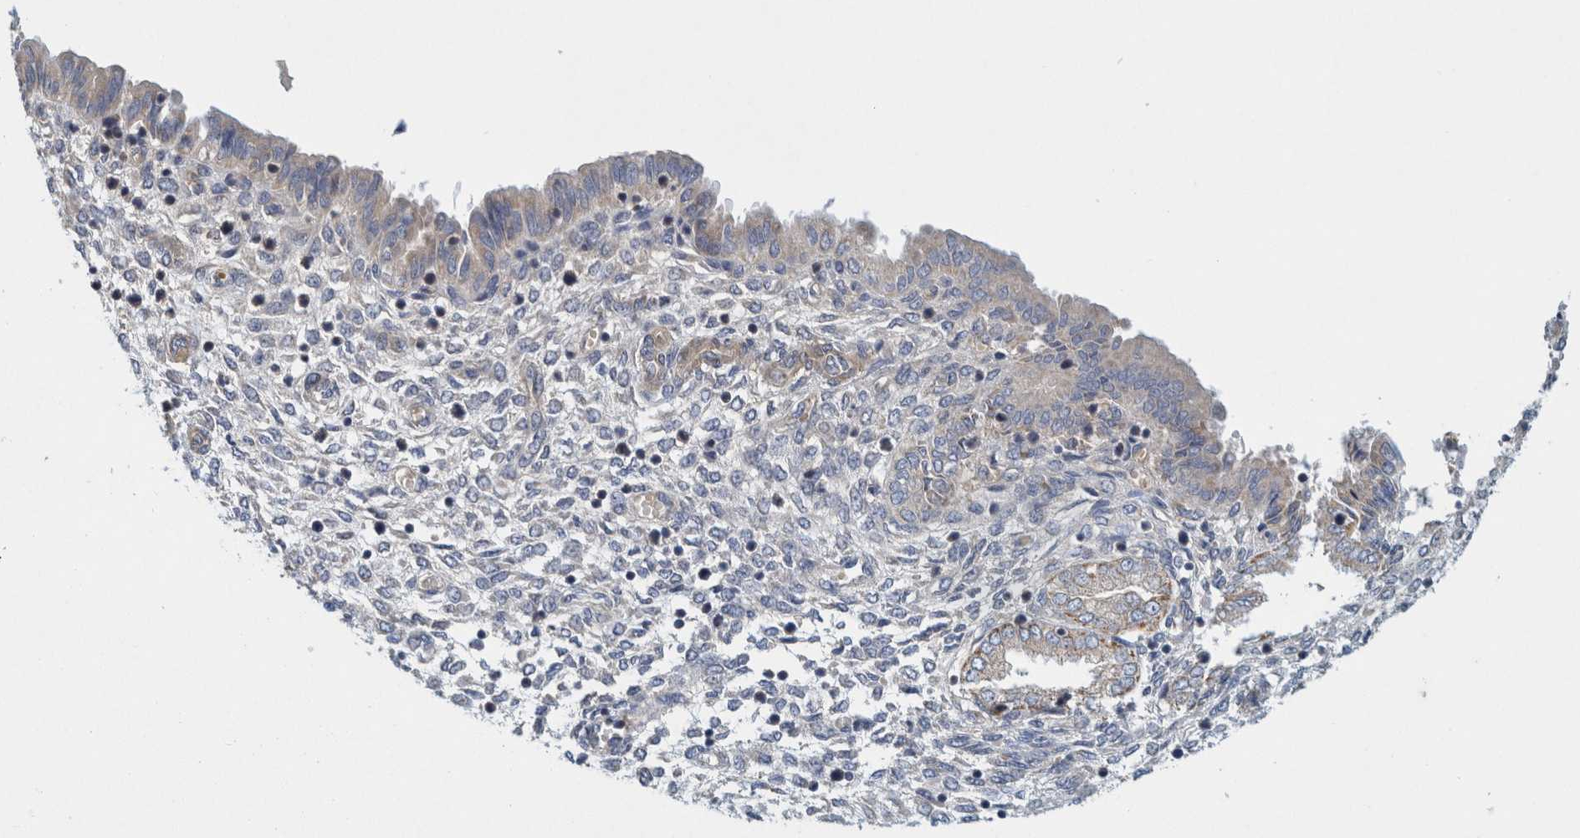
{"staining": {"intensity": "negative", "quantity": "none", "location": "none"}, "tissue": "endometrium", "cell_type": "Cells in endometrial stroma", "image_type": "normal", "snomed": [{"axis": "morphology", "description": "Normal tissue, NOS"}, {"axis": "topography", "description": "Endometrium"}], "caption": "There is no significant positivity in cells in endometrial stroma of endometrium. (Brightfield microscopy of DAB (3,3'-diaminobenzidine) immunohistochemistry at high magnification).", "gene": "ZNF324B", "patient": {"sex": "female", "age": 33}}